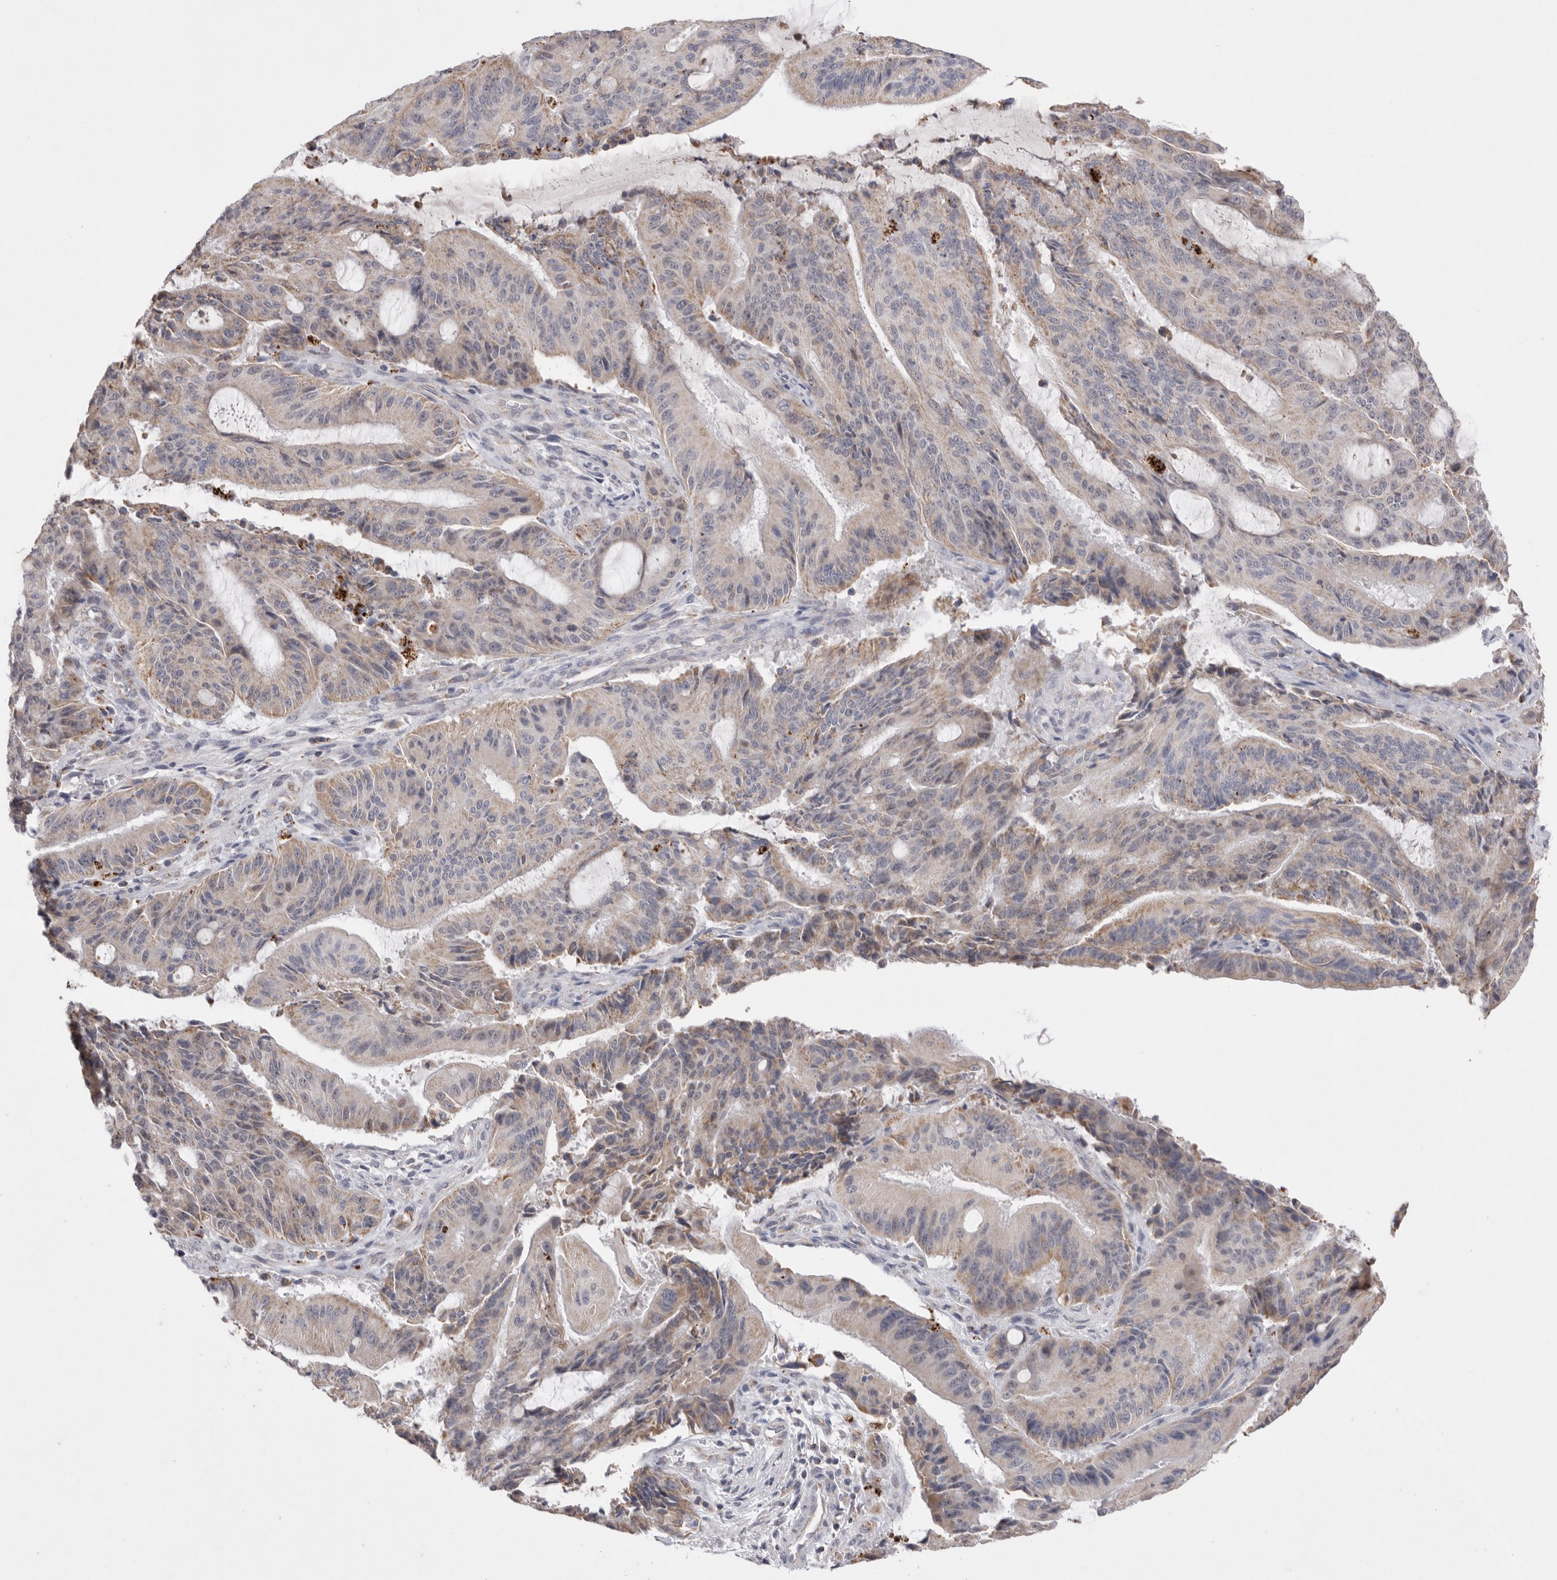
{"staining": {"intensity": "weak", "quantity": "25%-75%", "location": "cytoplasmic/membranous"}, "tissue": "liver cancer", "cell_type": "Tumor cells", "image_type": "cancer", "snomed": [{"axis": "morphology", "description": "Normal tissue, NOS"}, {"axis": "morphology", "description": "Cholangiocarcinoma"}, {"axis": "topography", "description": "Liver"}, {"axis": "topography", "description": "Peripheral nerve tissue"}], "caption": "A photomicrograph showing weak cytoplasmic/membranous expression in approximately 25%-75% of tumor cells in liver cancer (cholangiocarcinoma), as visualized by brown immunohistochemical staining.", "gene": "VDAC3", "patient": {"sex": "female", "age": 73}}